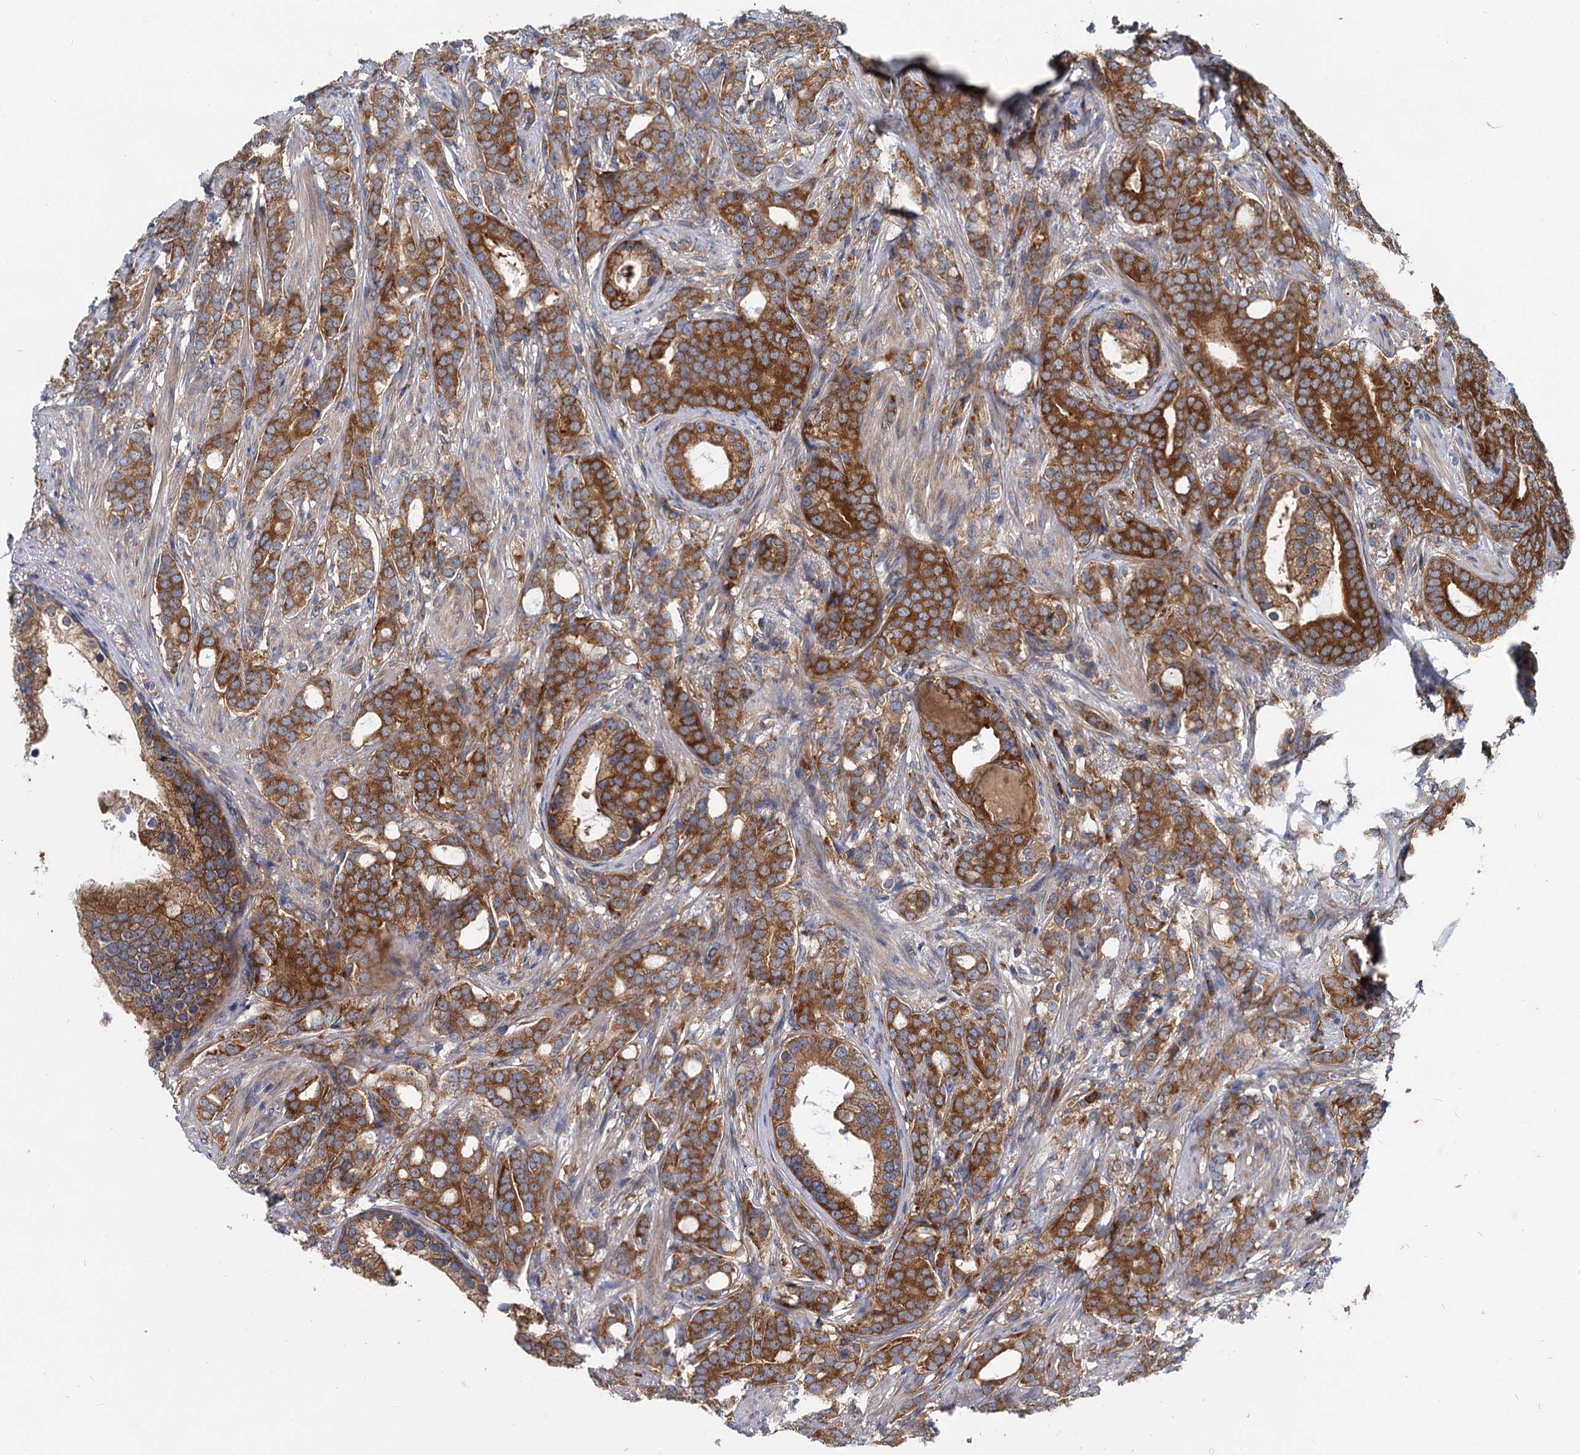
{"staining": {"intensity": "strong", "quantity": ">75%", "location": "cytoplasmic/membranous"}, "tissue": "prostate cancer", "cell_type": "Tumor cells", "image_type": "cancer", "snomed": [{"axis": "morphology", "description": "Adenocarcinoma, Low grade"}, {"axis": "topography", "description": "Prostate"}], "caption": "Human prostate cancer (adenocarcinoma (low-grade)) stained with a brown dye shows strong cytoplasmic/membranous positive positivity in approximately >75% of tumor cells.", "gene": "EIF2B2", "patient": {"sex": "male", "age": 71}}